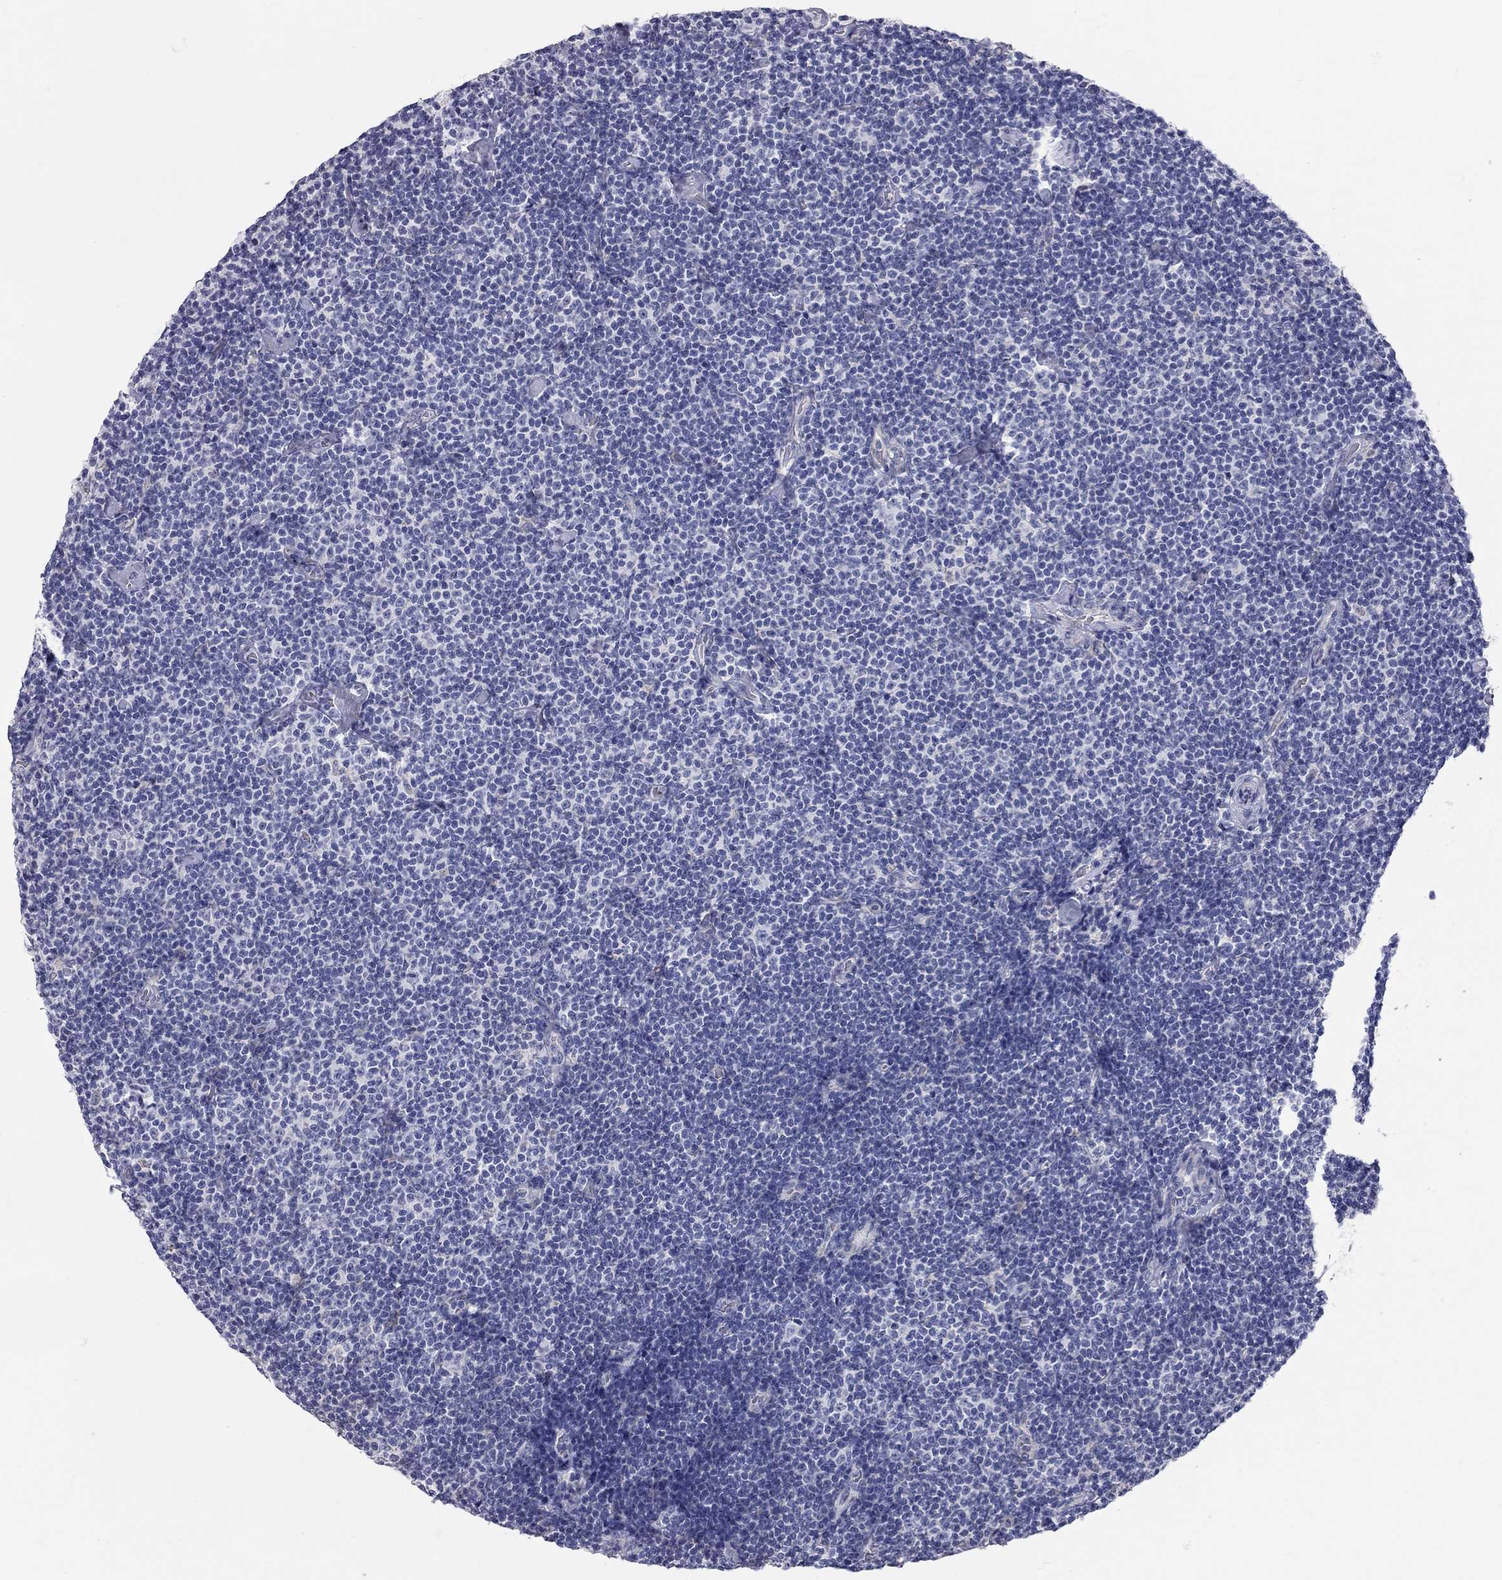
{"staining": {"intensity": "negative", "quantity": "none", "location": "none"}, "tissue": "lymphoma", "cell_type": "Tumor cells", "image_type": "cancer", "snomed": [{"axis": "morphology", "description": "Malignant lymphoma, non-Hodgkin's type, Low grade"}, {"axis": "topography", "description": "Lymph node"}], "caption": "Immunohistochemistry photomicrograph of human lymphoma stained for a protein (brown), which shows no expression in tumor cells.", "gene": "XAGE2", "patient": {"sex": "male", "age": 81}}